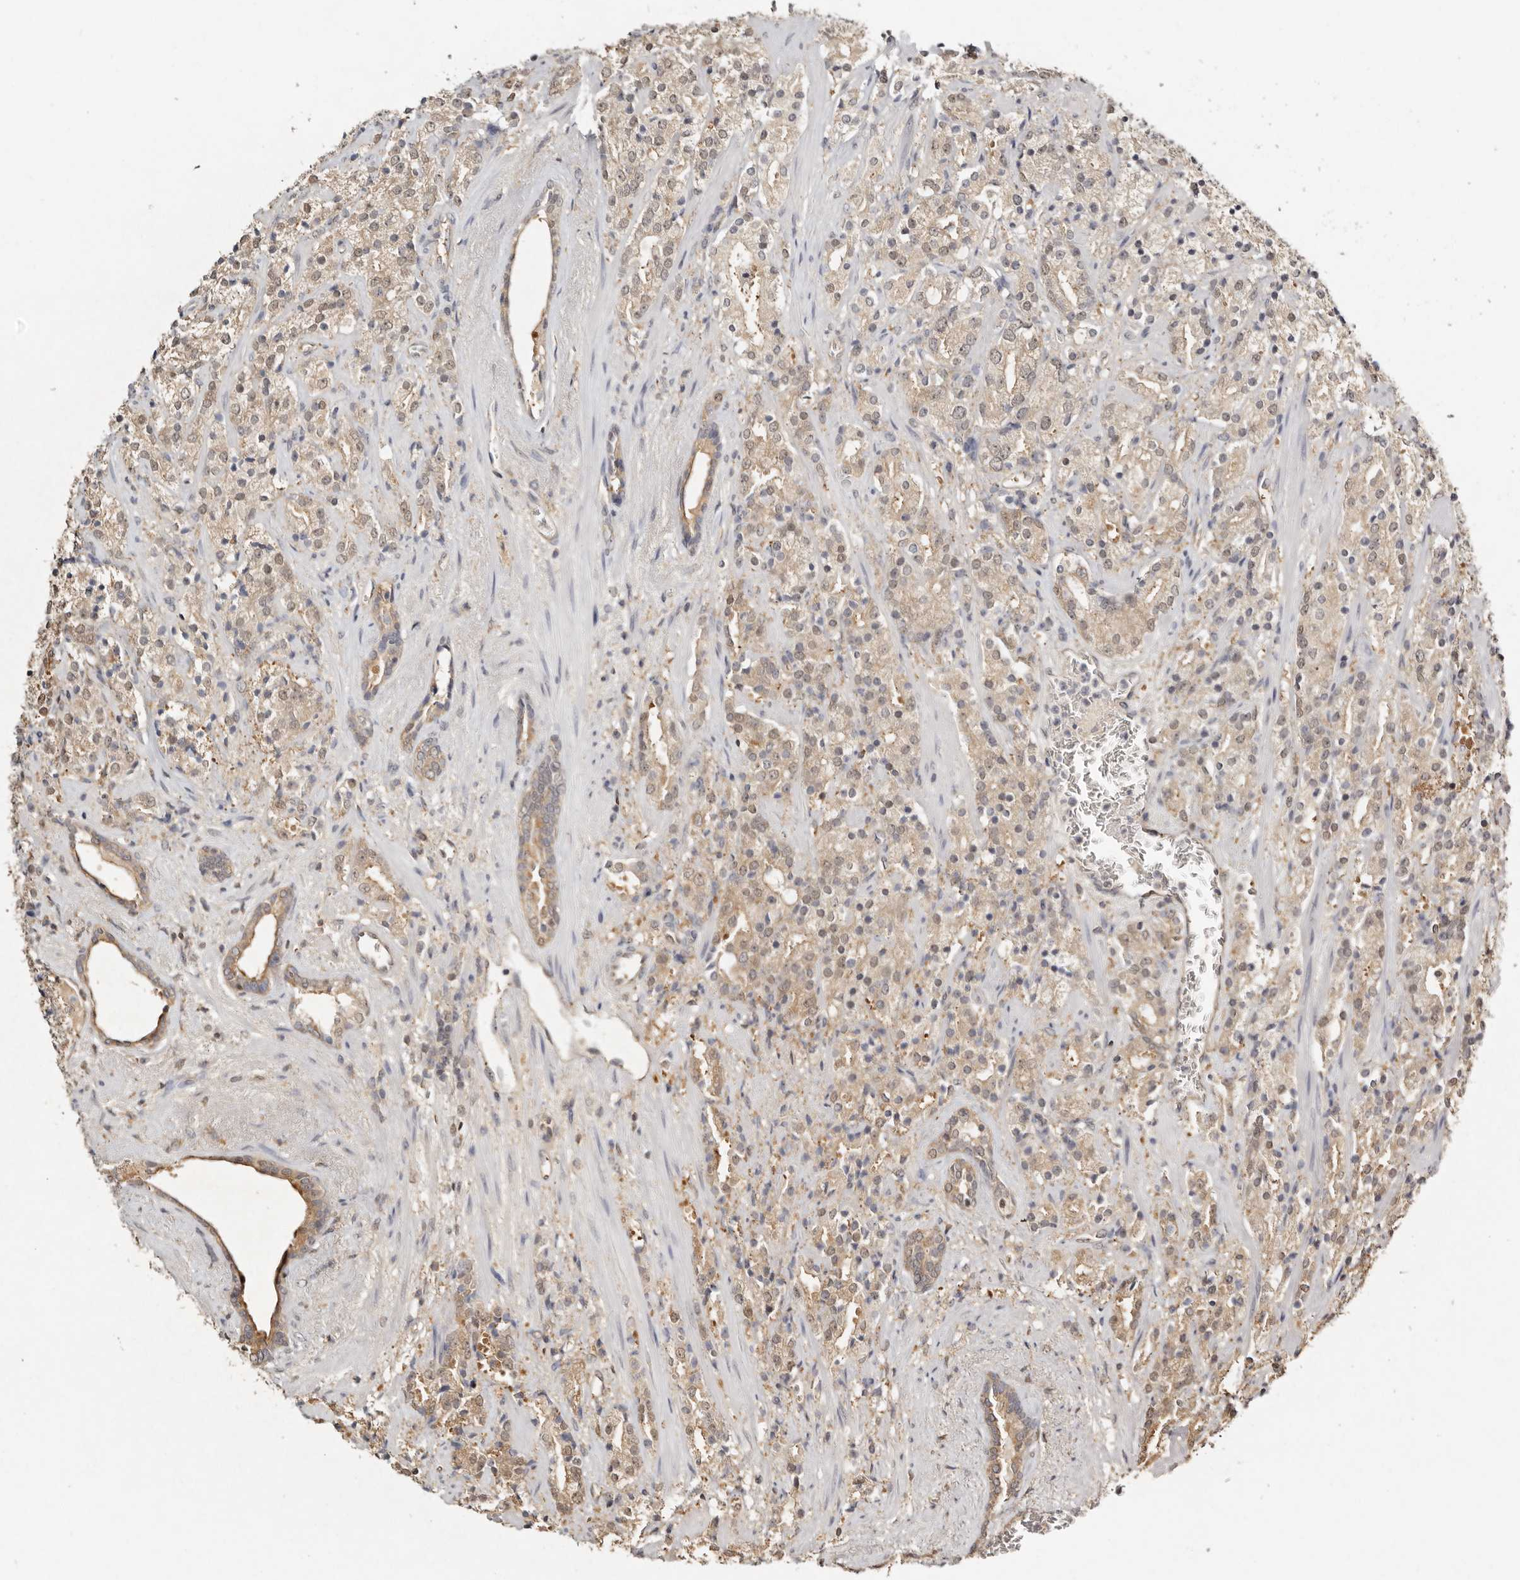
{"staining": {"intensity": "moderate", "quantity": "<25%", "location": "cytoplasmic/membranous,nuclear"}, "tissue": "prostate cancer", "cell_type": "Tumor cells", "image_type": "cancer", "snomed": [{"axis": "morphology", "description": "Adenocarcinoma, High grade"}, {"axis": "topography", "description": "Prostate"}], "caption": "A histopathology image of prostate high-grade adenocarcinoma stained for a protein exhibits moderate cytoplasmic/membranous and nuclear brown staining in tumor cells. The protein of interest is shown in brown color, while the nuclei are stained blue.", "gene": "PSMA5", "patient": {"sex": "male", "age": 71}}